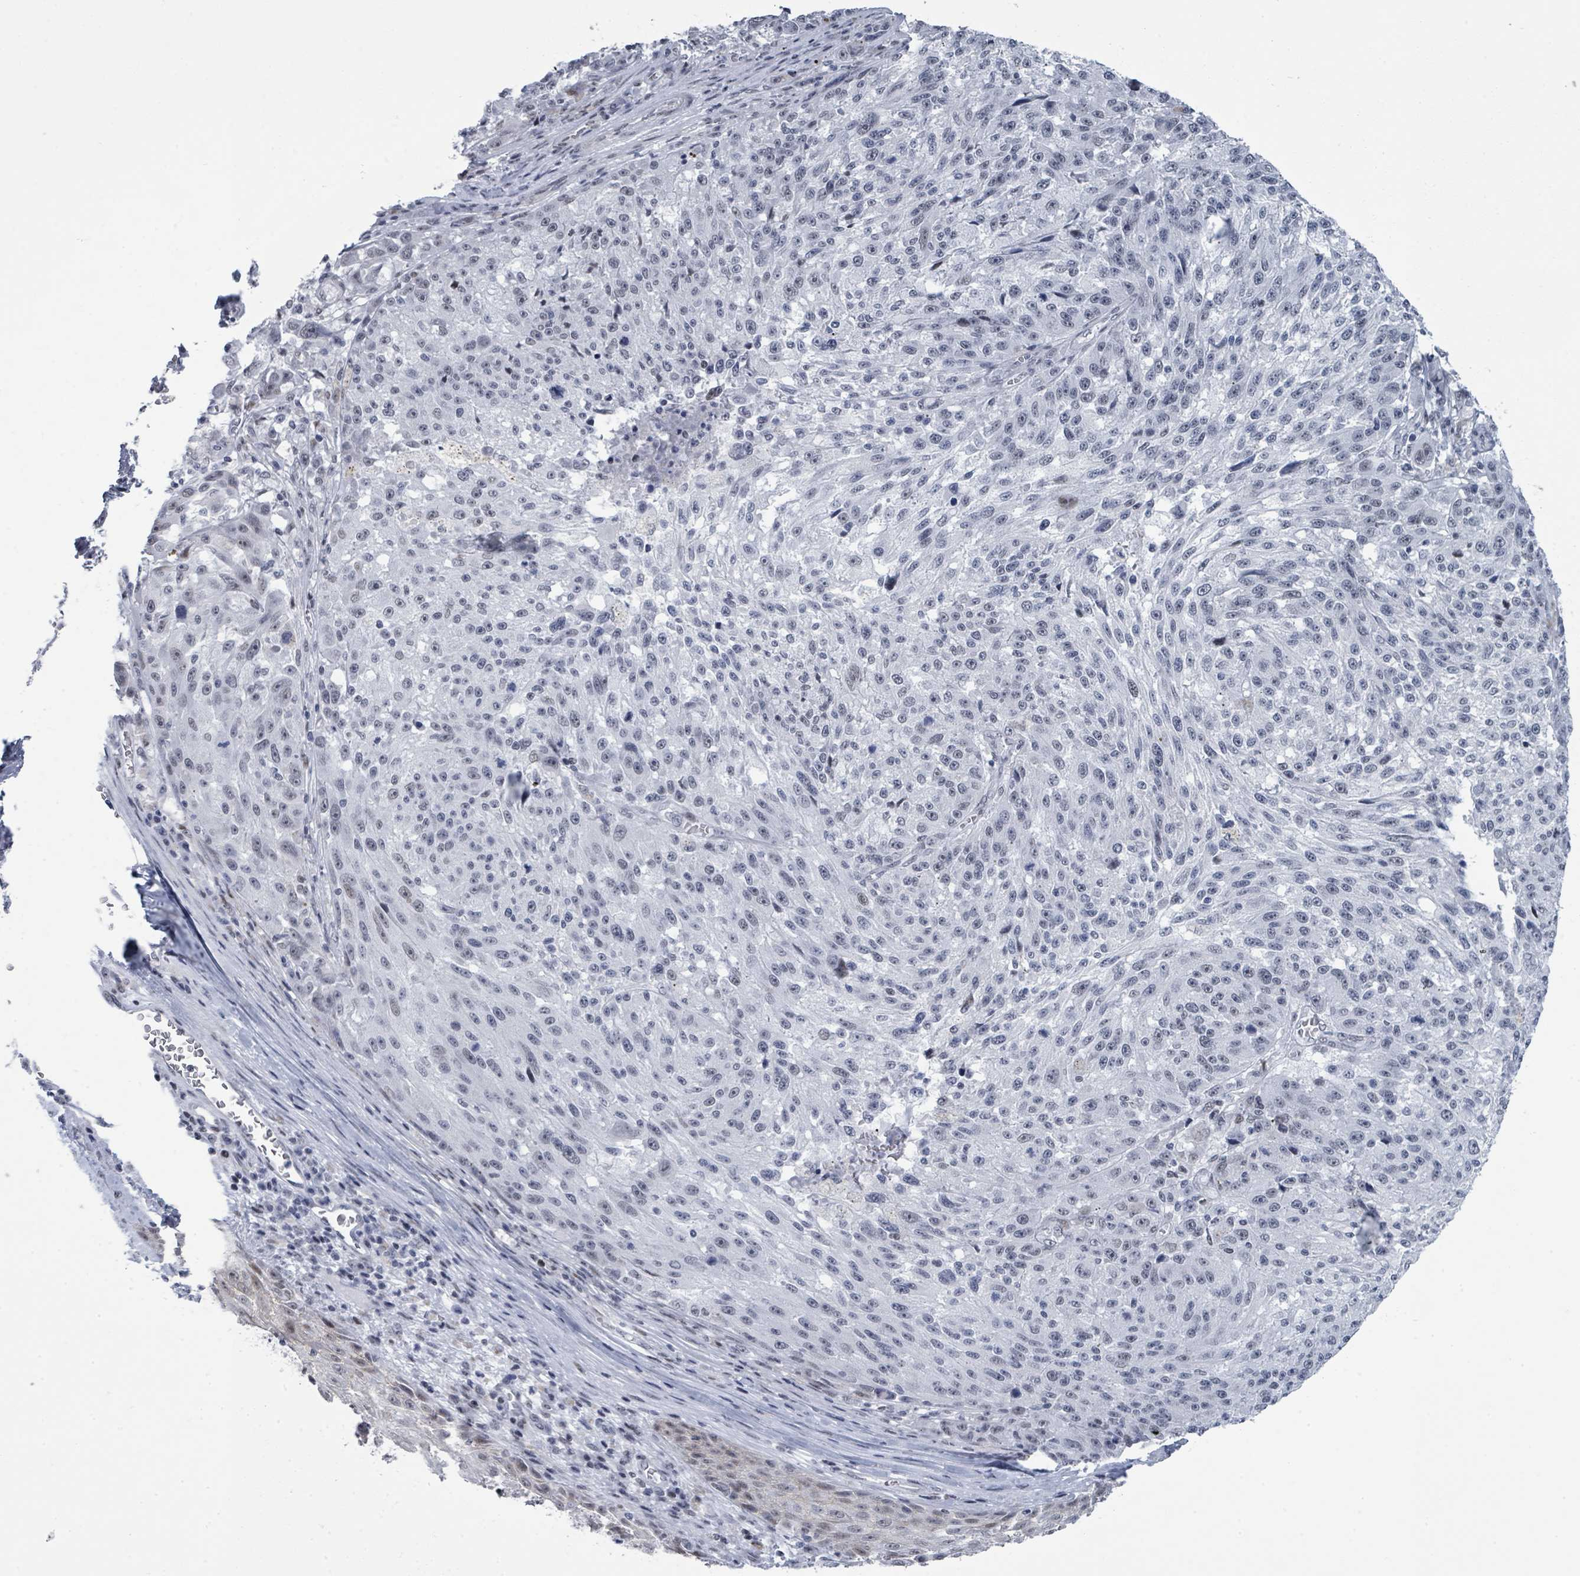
{"staining": {"intensity": "weak", "quantity": "<25%", "location": "nuclear"}, "tissue": "melanoma", "cell_type": "Tumor cells", "image_type": "cancer", "snomed": [{"axis": "morphology", "description": "Malignant melanoma, NOS"}, {"axis": "topography", "description": "Skin"}], "caption": "High power microscopy micrograph of an immunohistochemistry (IHC) photomicrograph of melanoma, revealing no significant positivity in tumor cells. The staining is performed using DAB brown chromogen with nuclei counter-stained in using hematoxylin.", "gene": "CT45A5", "patient": {"sex": "male", "age": 53}}